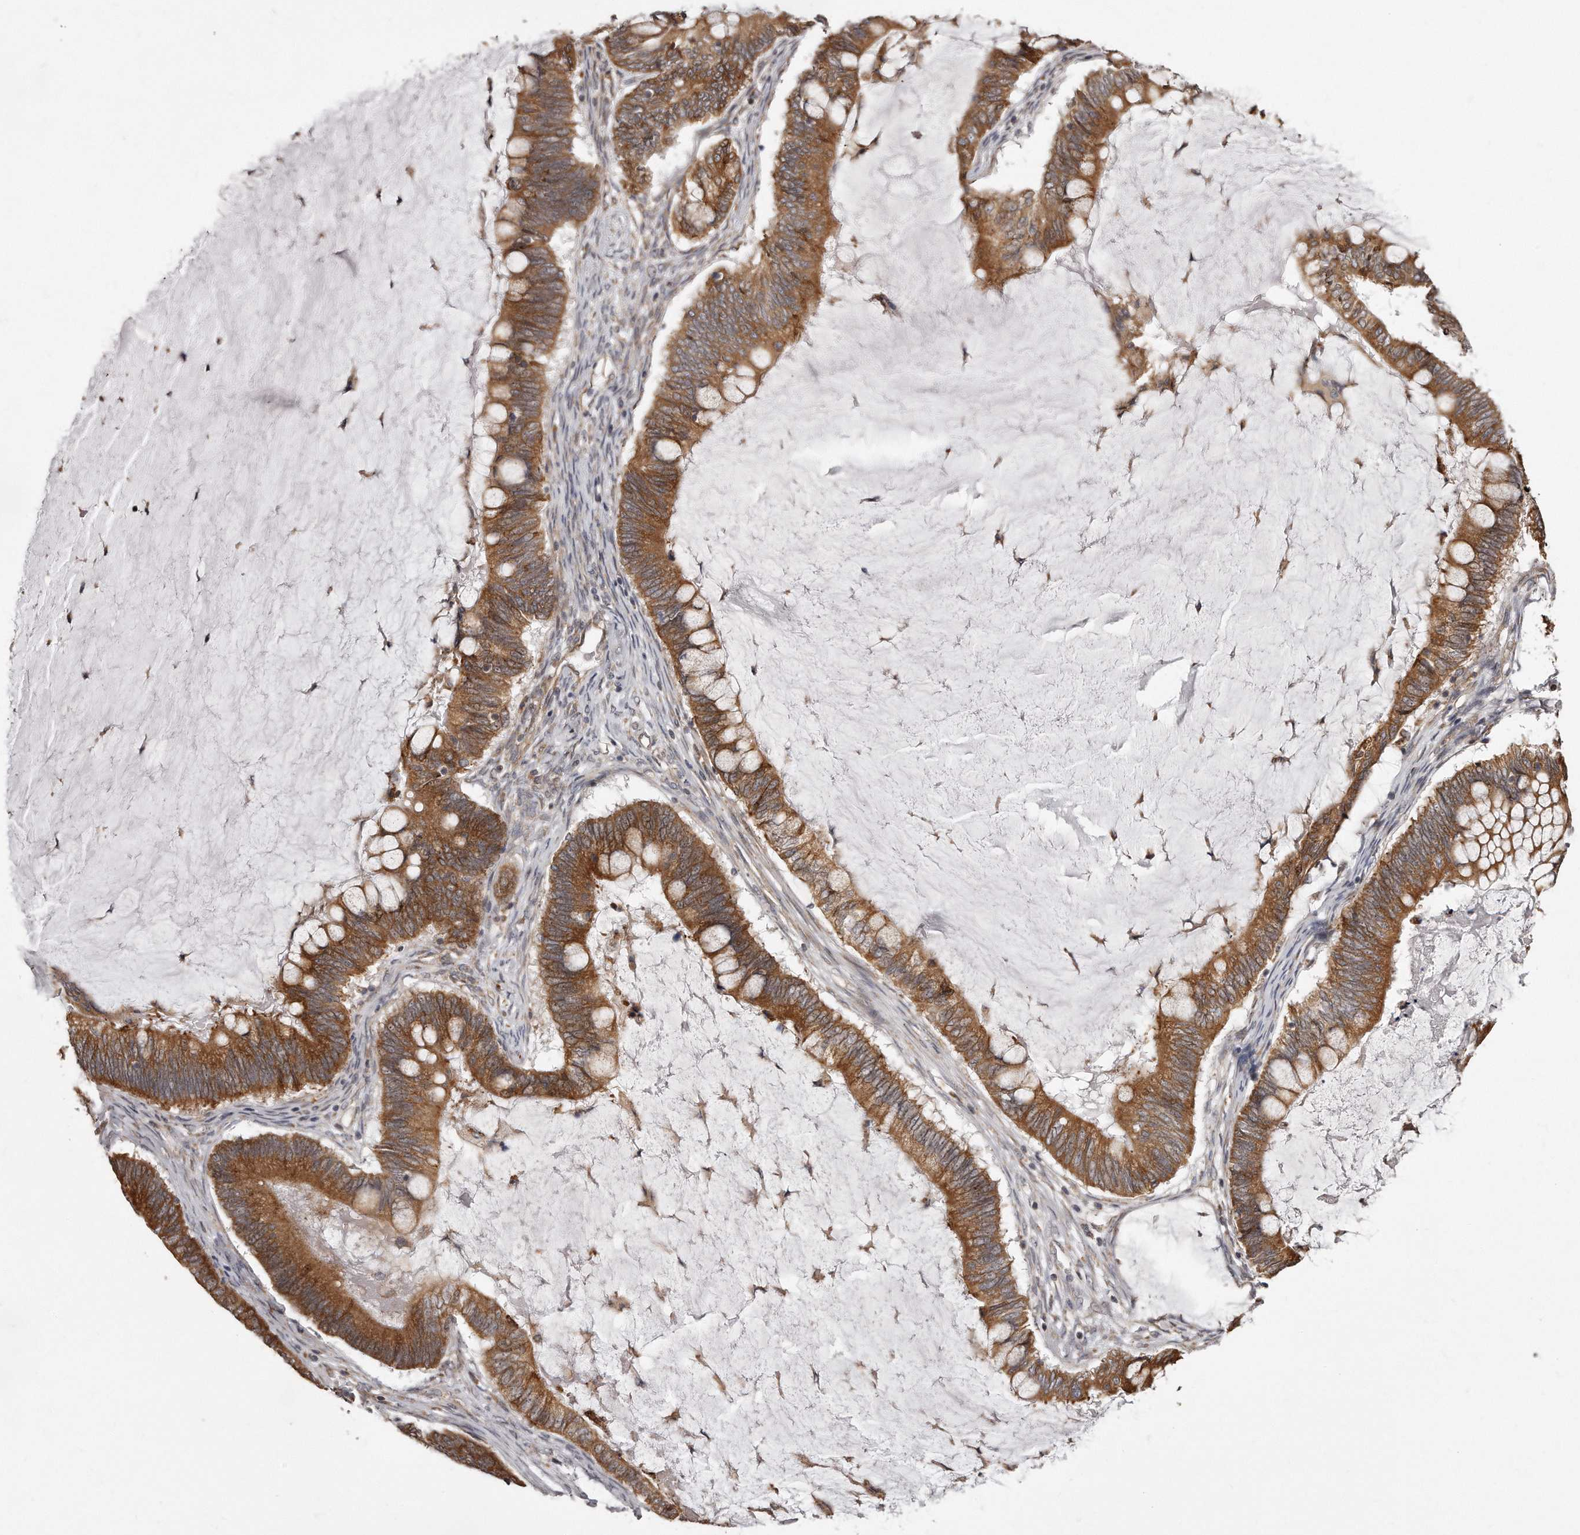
{"staining": {"intensity": "moderate", "quantity": ">75%", "location": "cytoplasmic/membranous"}, "tissue": "ovarian cancer", "cell_type": "Tumor cells", "image_type": "cancer", "snomed": [{"axis": "morphology", "description": "Cystadenocarcinoma, mucinous, NOS"}, {"axis": "topography", "description": "Ovary"}], "caption": "Human ovarian mucinous cystadenocarcinoma stained for a protein (brown) demonstrates moderate cytoplasmic/membranous positive expression in about >75% of tumor cells.", "gene": "TRAPPC14", "patient": {"sex": "female", "age": 61}}